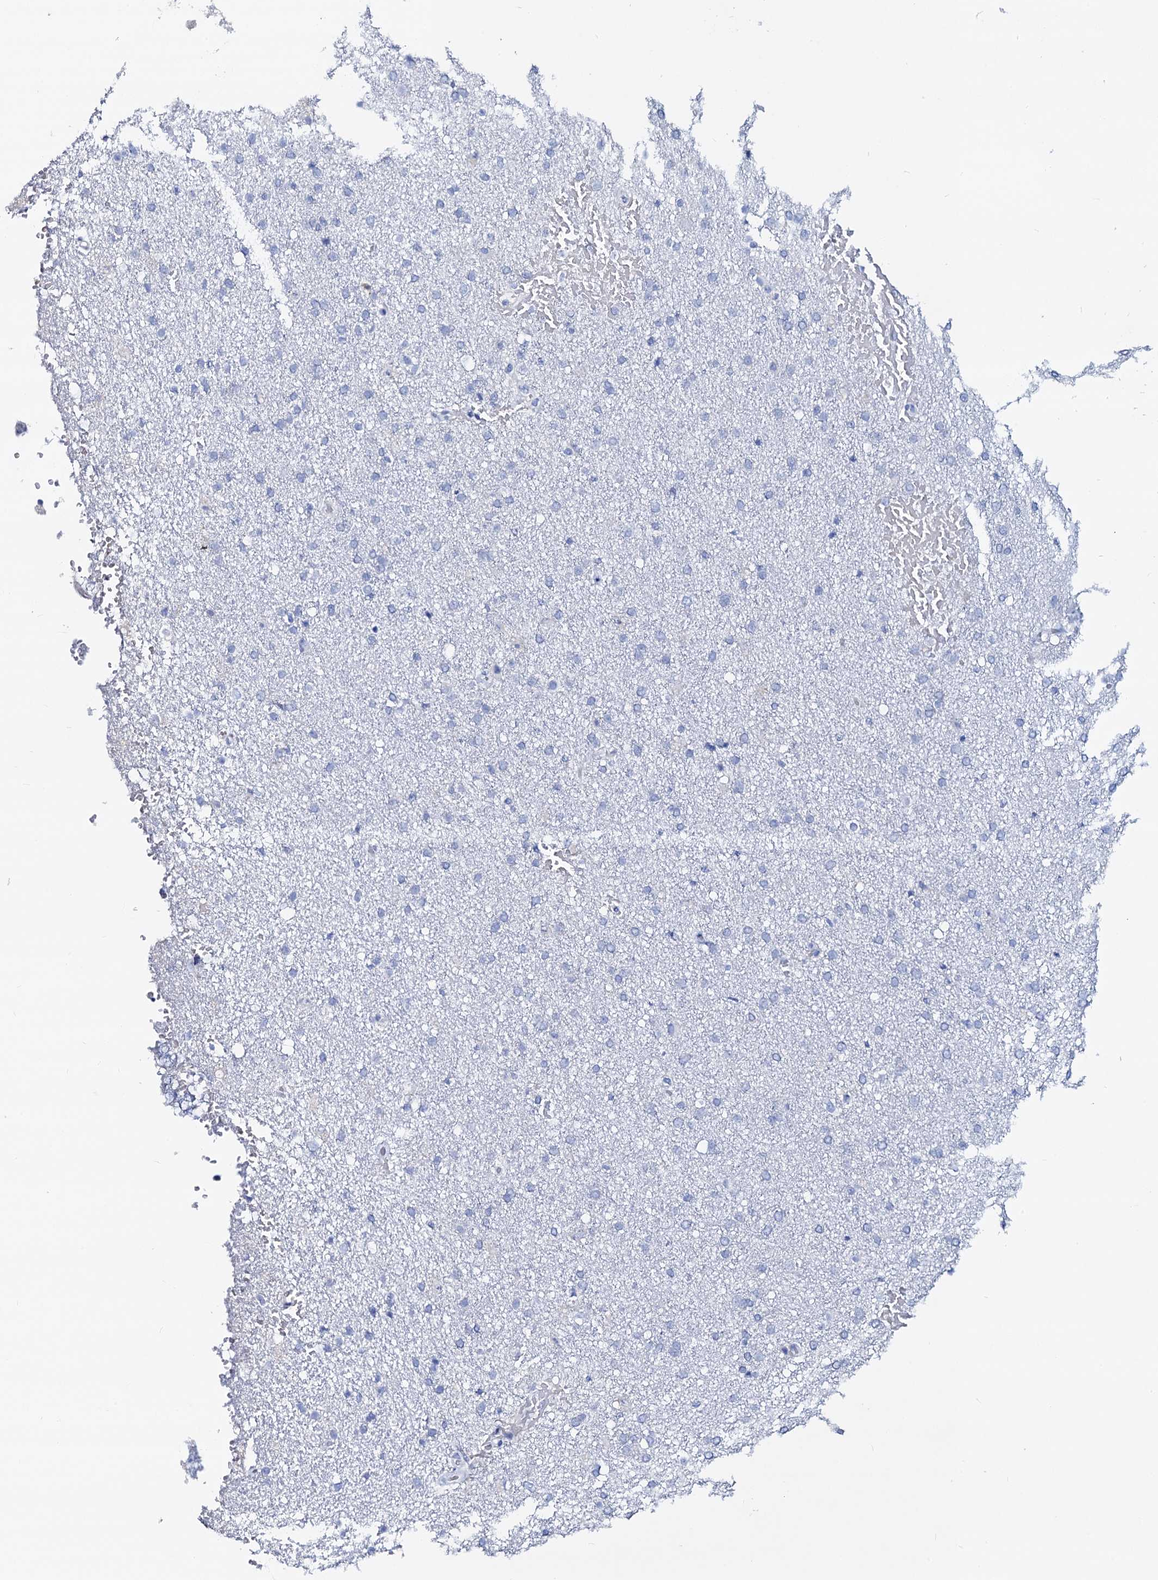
{"staining": {"intensity": "negative", "quantity": "none", "location": "none"}, "tissue": "glioma", "cell_type": "Tumor cells", "image_type": "cancer", "snomed": [{"axis": "morphology", "description": "Glioma, malignant, High grade"}, {"axis": "topography", "description": "Brain"}], "caption": "IHC image of glioma stained for a protein (brown), which reveals no expression in tumor cells.", "gene": "RBP3", "patient": {"sex": "male", "age": 72}}